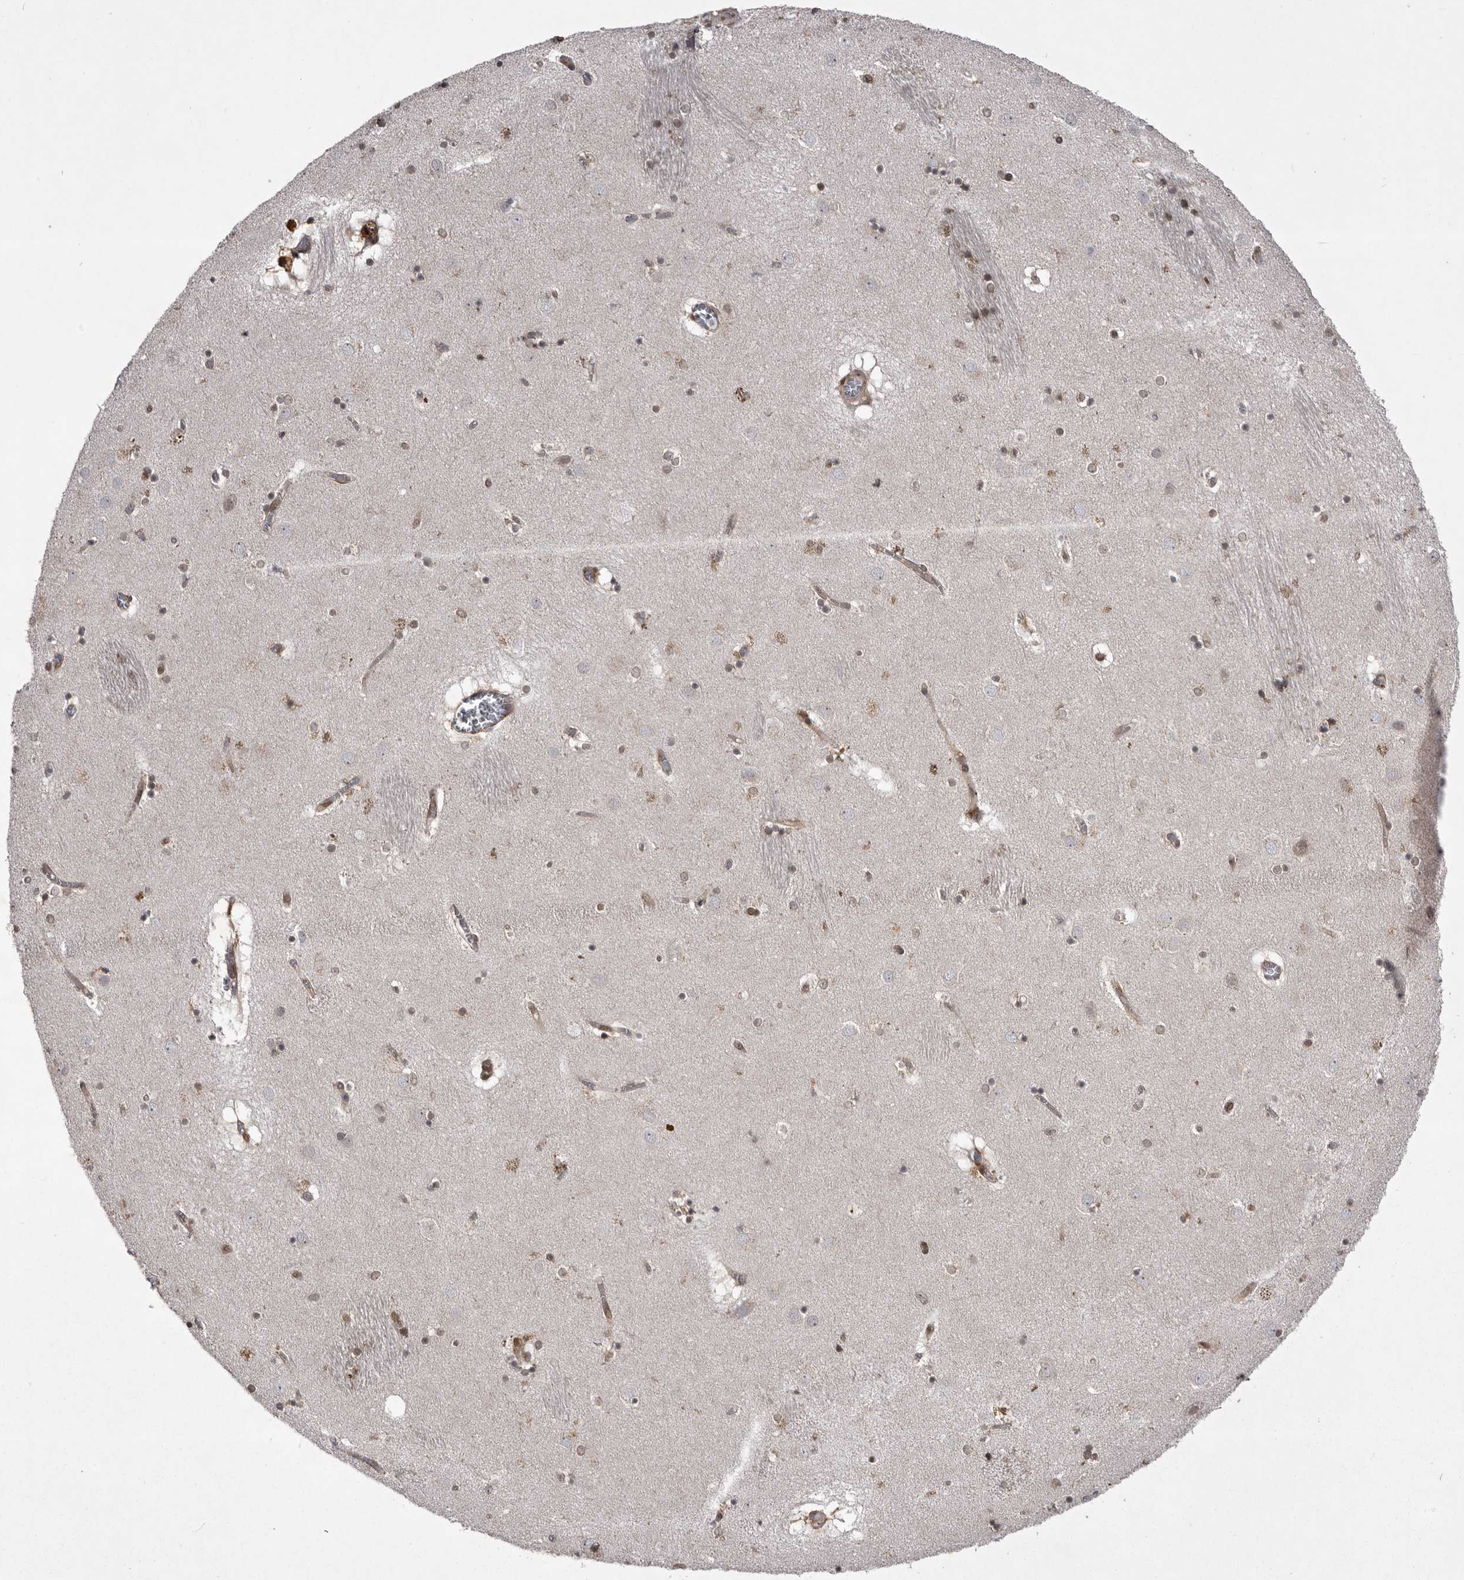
{"staining": {"intensity": "weak", "quantity": ">75%", "location": "nuclear"}, "tissue": "caudate", "cell_type": "Glial cells", "image_type": "normal", "snomed": [{"axis": "morphology", "description": "Normal tissue, NOS"}, {"axis": "topography", "description": "Lateral ventricle wall"}], "caption": "Protein staining of unremarkable caudate exhibits weak nuclear expression in about >75% of glial cells.", "gene": "ABL1", "patient": {"sex": "male", "age": 70}}